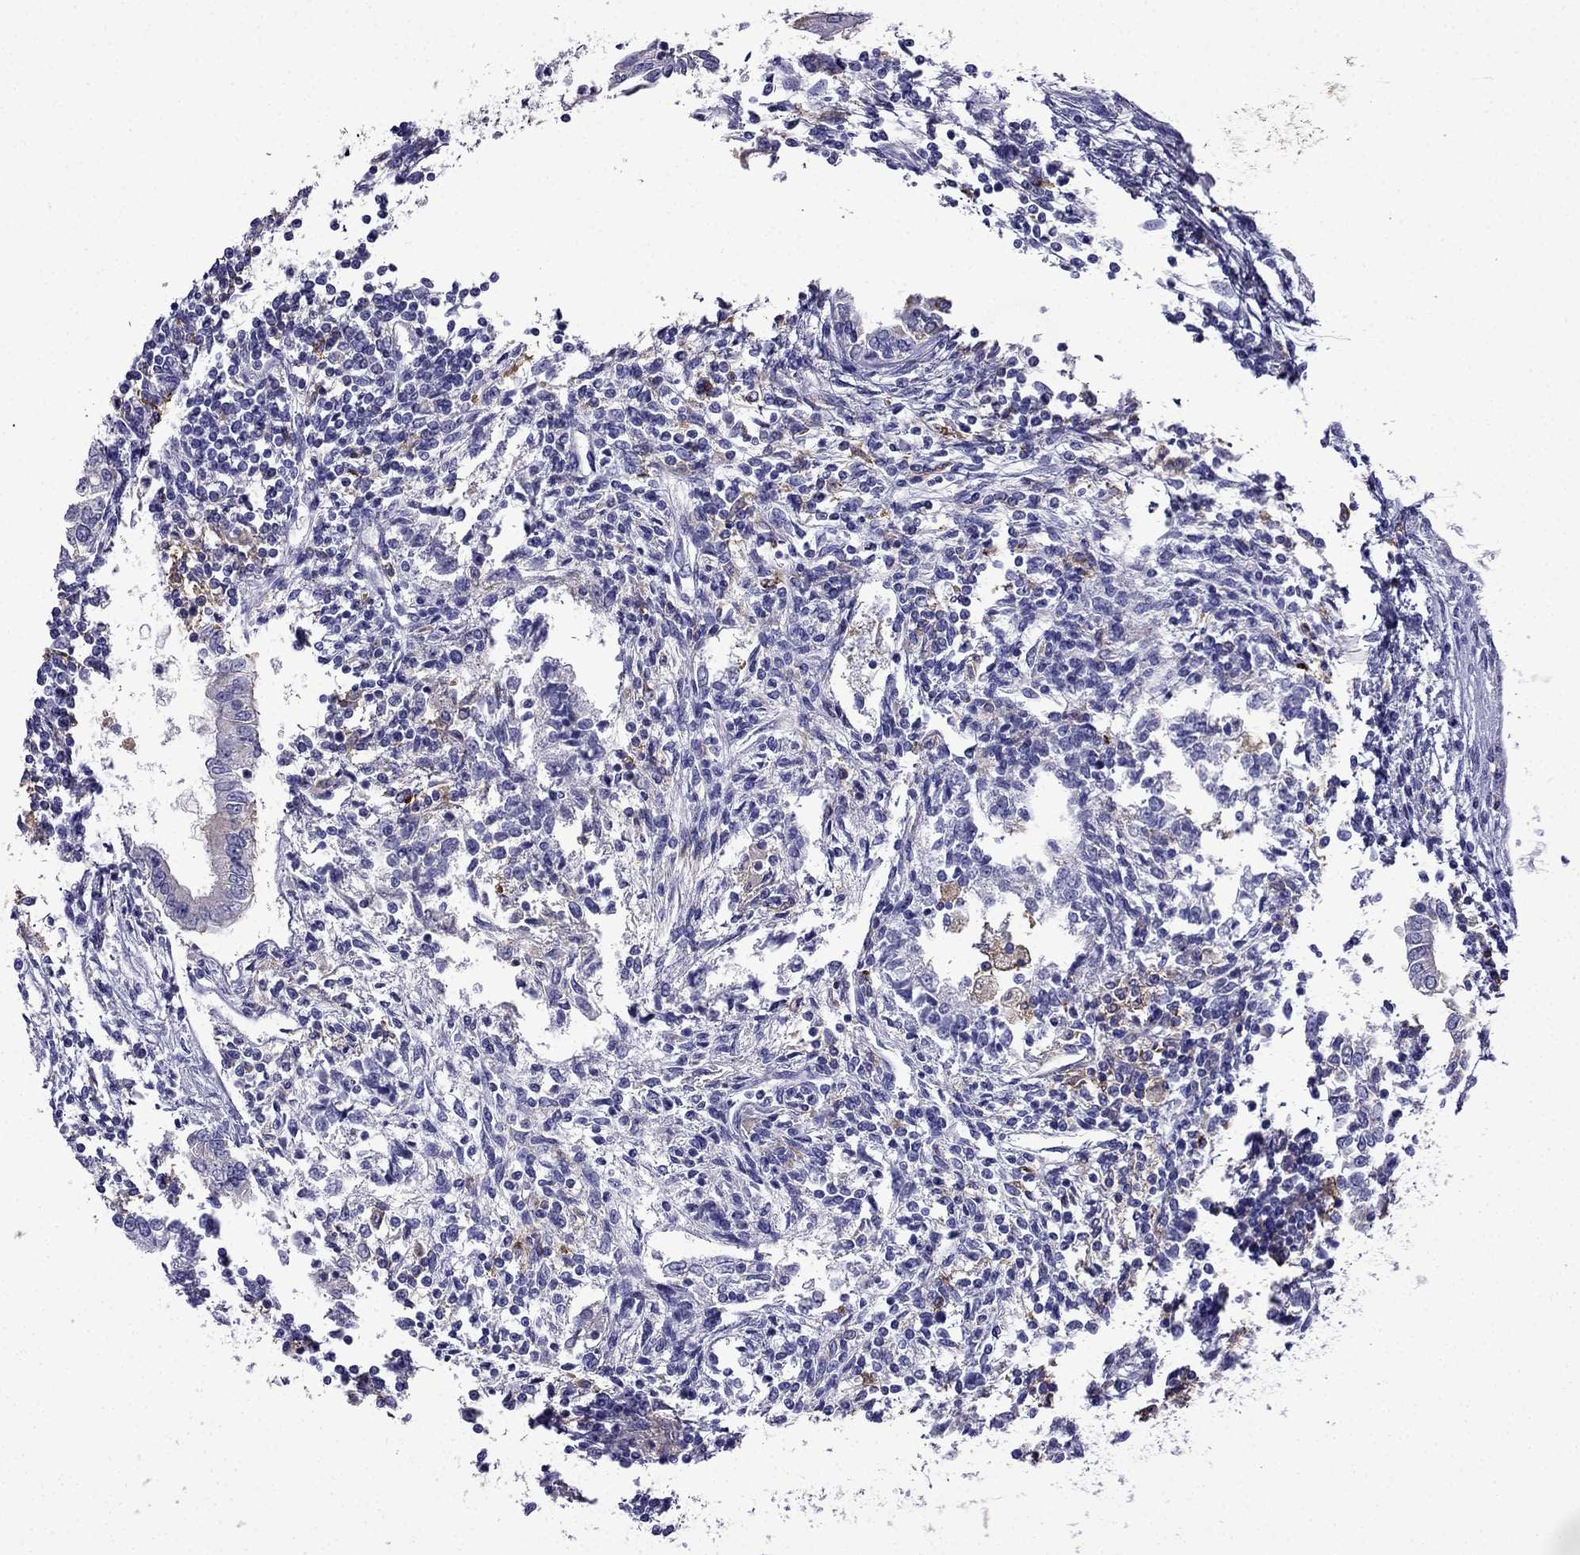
{"staining": {"intensity": "negative", "quantity": "none", "location": "none"}, "tissue": "testis cancer", "cell_type": "Tumor cells", "image_type": "cancer", "snomed": [{"axis": "morphology", "description": "Carcinoma, Embryonal, NOS"}, {"axis": "topography", "description": "Testis"}], "caption": "Immunohistochemistry micrograph of testis cancer stained for a protein (brown), which shows no staining in tumor cells.", "gene": "TSSK4", "patient": {"sex": "male", "age": 37}}